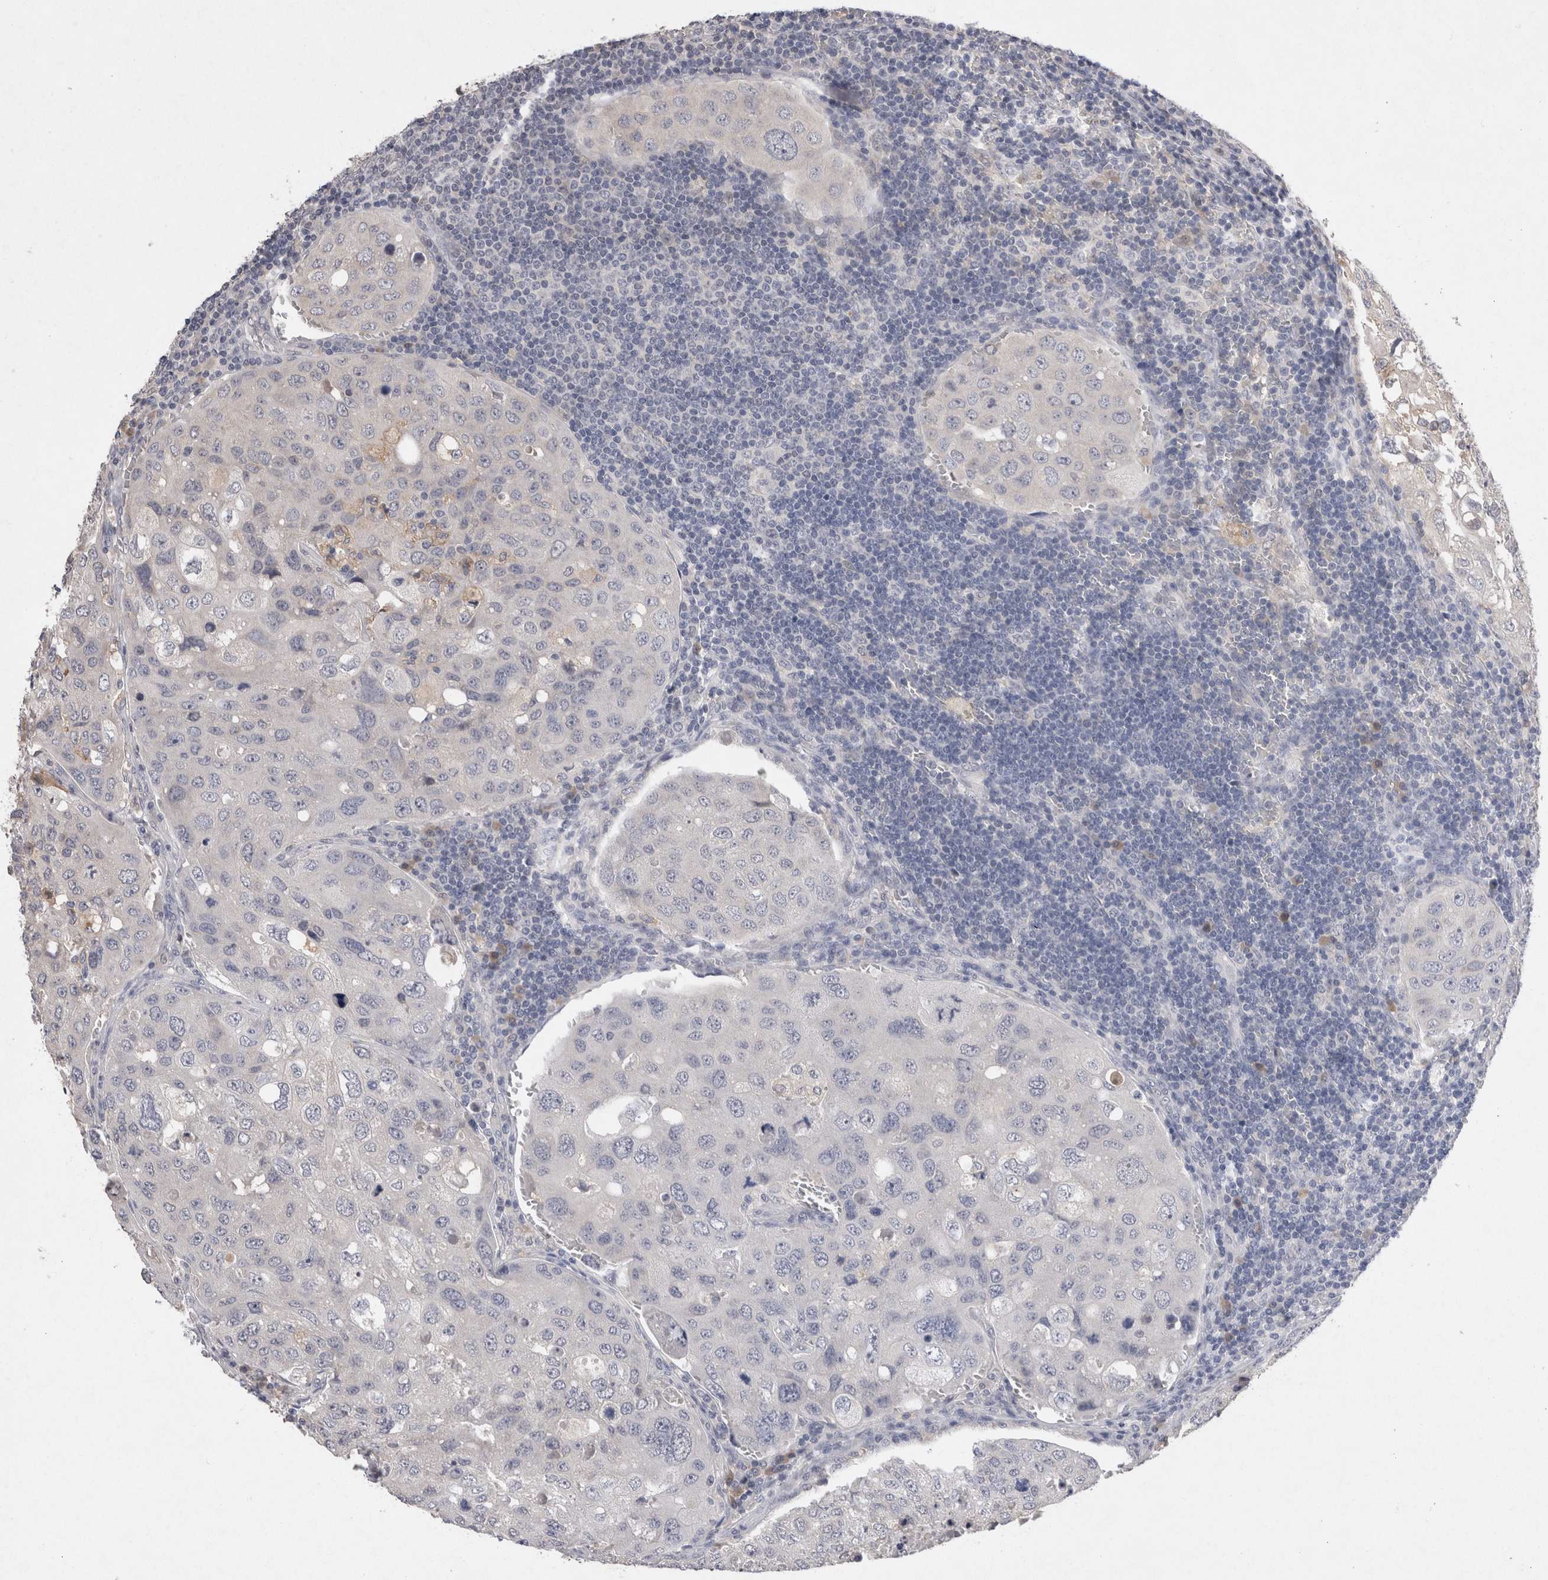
{"staining": {"intensity": "negative", "quantity": "none", "location": "none"}, "tissue": "urothelial cancer", "cell_type": "Tumor cells", "image_type": "cancer", "snomed": [{"axis": "morphology", "description": "Urothelial carcinoma, High grade"}, {"axis": "topography", "description": "Lymph node"}, {"axis": "topography", "description": "Urinary bladder"}], "caption": "The micrograph exhibits no significant expression in tumor cells of urothelial cancer. Brightfield microscopy of immunohistochemistry stained with DAB (3,3'-diaminobenzidine) (brown) and hematoxylin (blue), captured at high magnification.", "gene": "VSIG4", "patient": {"sex": "male", "age": 51}}